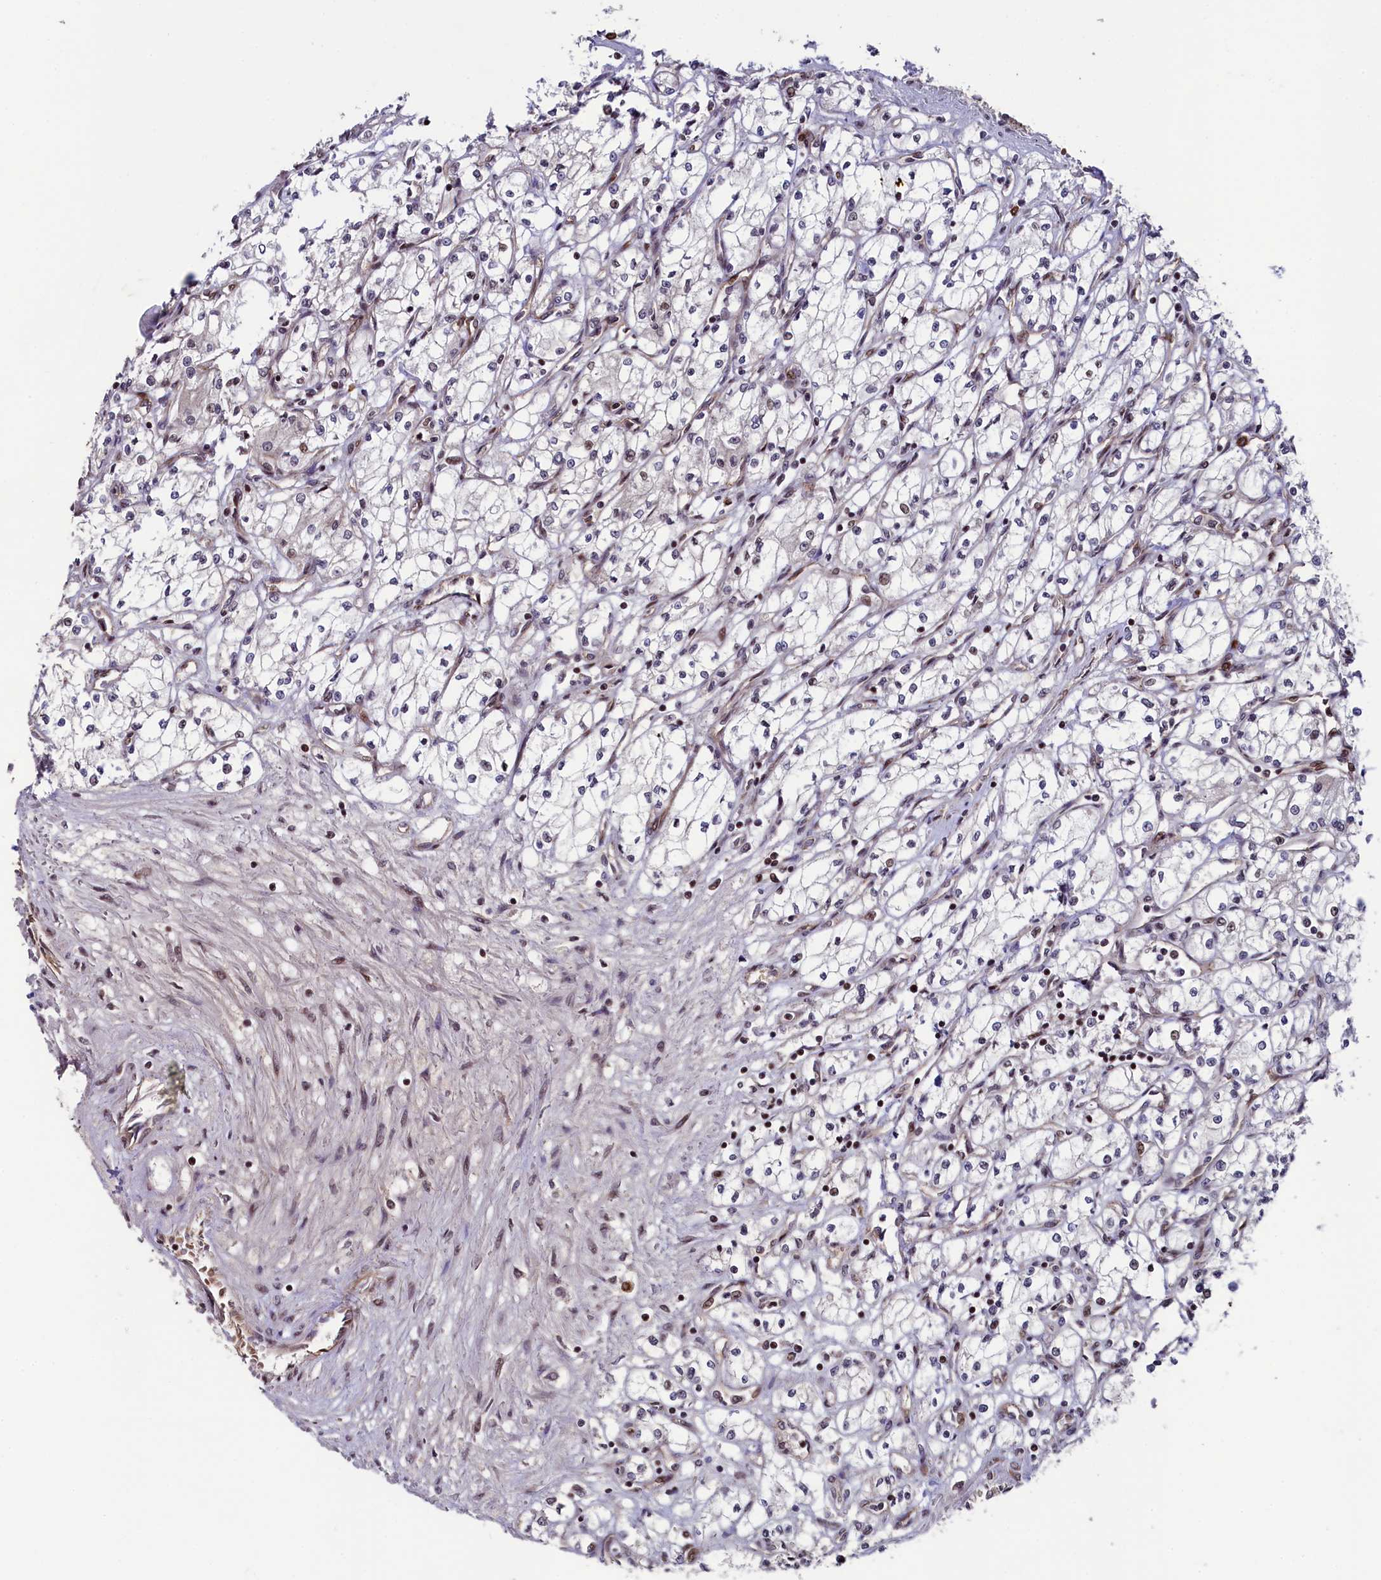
{"staining": {"intensity": "weak", "quantity": "<25%", "location": "nuclear"}, "tissue": "renal cancer", "cell_type": "Tumor cells", "image_type": "cancer", "snomed": [{"axis": "morphology", "description": "Adenocarcinoma, NOS"}, {"axis": "topography", "description": "Kidney"}], "caption": "Human renal adenocarcinoma stained for a protein using immunohistochemistry (IHC) displays no staining in tumor cells.", "gene": "LEO1", "patient": {"sex": "male", "age": 59}}